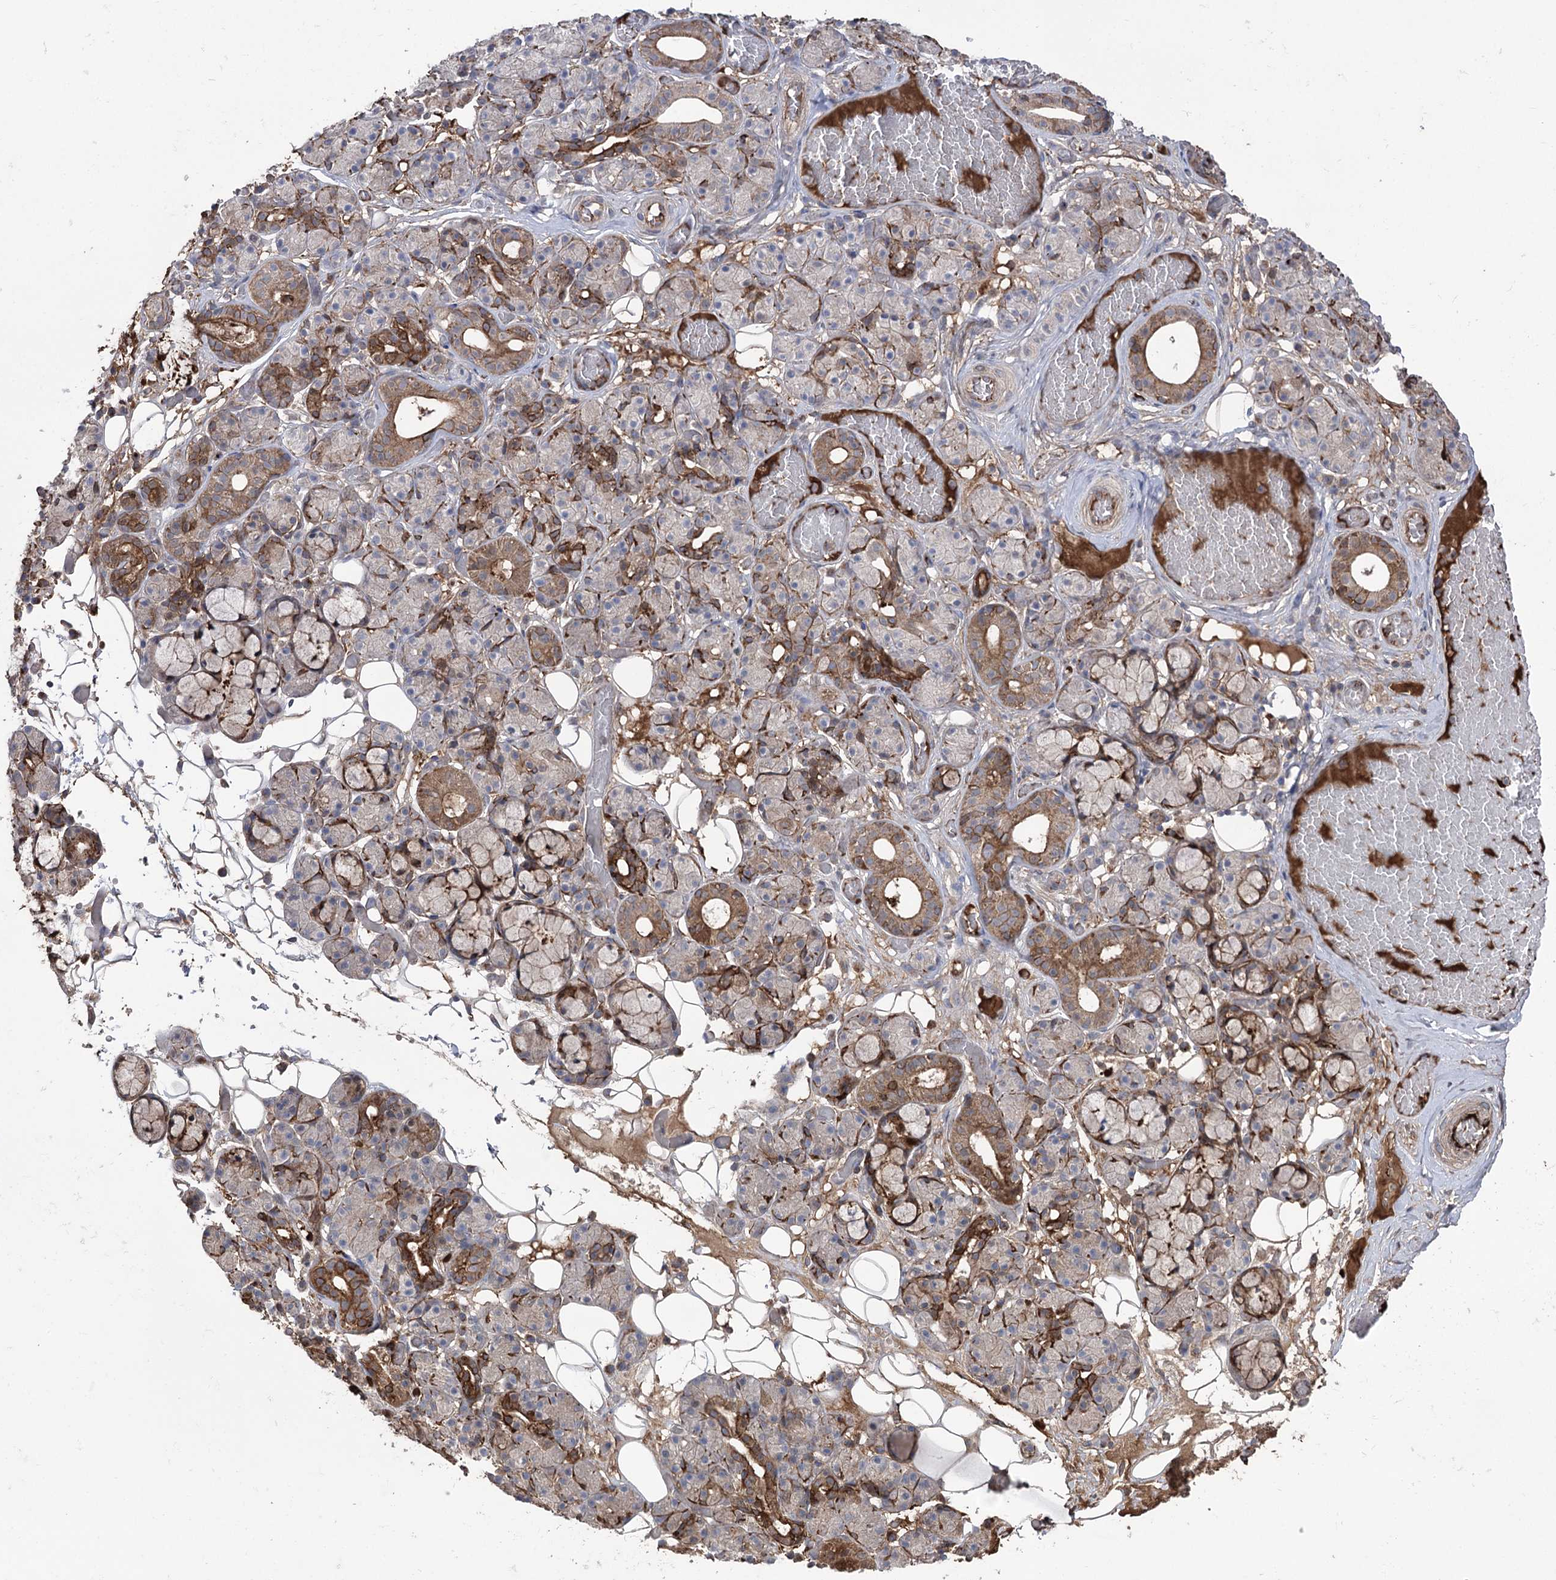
{"staining": {"intensity": "moderate", "quantity": "25%-75%", "location": "cytoplasmic/membranous"}, "tissue": "salivary gland", "cell_type": "Glandular cells", "image_type": "normal", "snomed": [{"axis": "morphology", "description": "Normal tissue, NOS"}, {"axis": "topography", "description": "Salivary gland"}], "caption": "An immunohistochemistry (IHC) image of unremarkable tissue is shown. Protein staining in brown highlights moderate cytoplasmic/membranous positivity in salivary gland within glandular cells. Ihc stains the protein in brown and the nuclei are stained blue.", "gene": "OTUD1", "patient": {"sex": "male", "age": 63}}